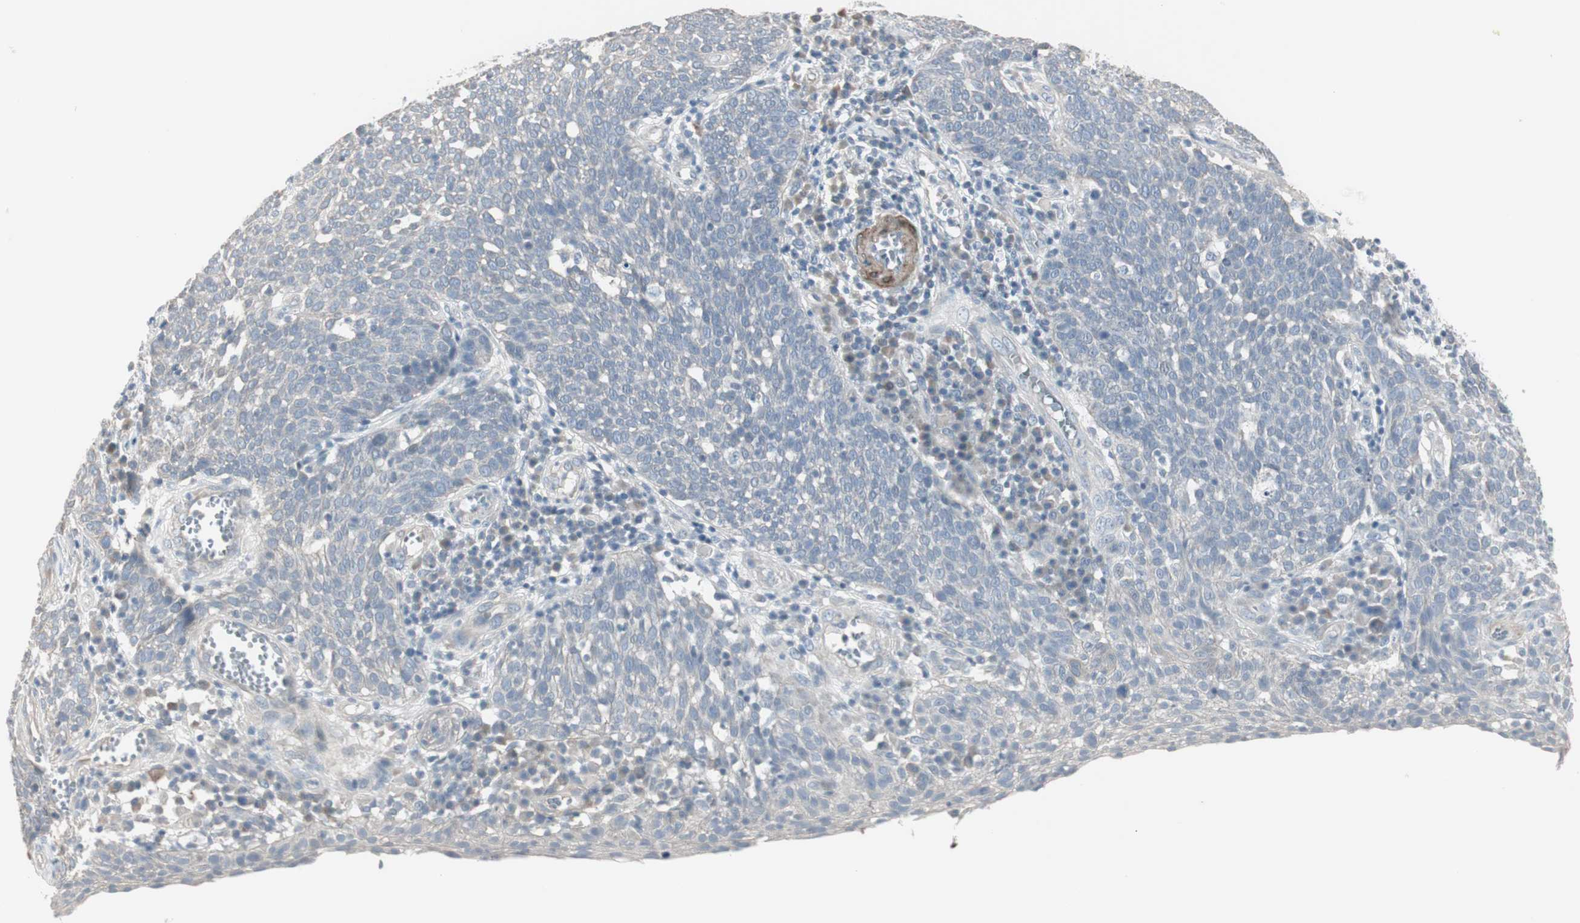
{"staining": {"intensity": "negative", "quantity": "none", "location": "none"}, "tissue": "cervical cancer", "cell_type": "Tumor cells", "image_type": "cancer", "snomed": [{"axis": "morphology", "description": "Squamous cell carcinoma, NOS"}, {"axis": "topography", "description": "Cervix"}], "caption": "An image of squamous cell carcinoma (cervical) stained for a protein shows no brown staining in tumor cells.", "gene": "DMPK", "patient": {"sex": "female", "age": 34}}